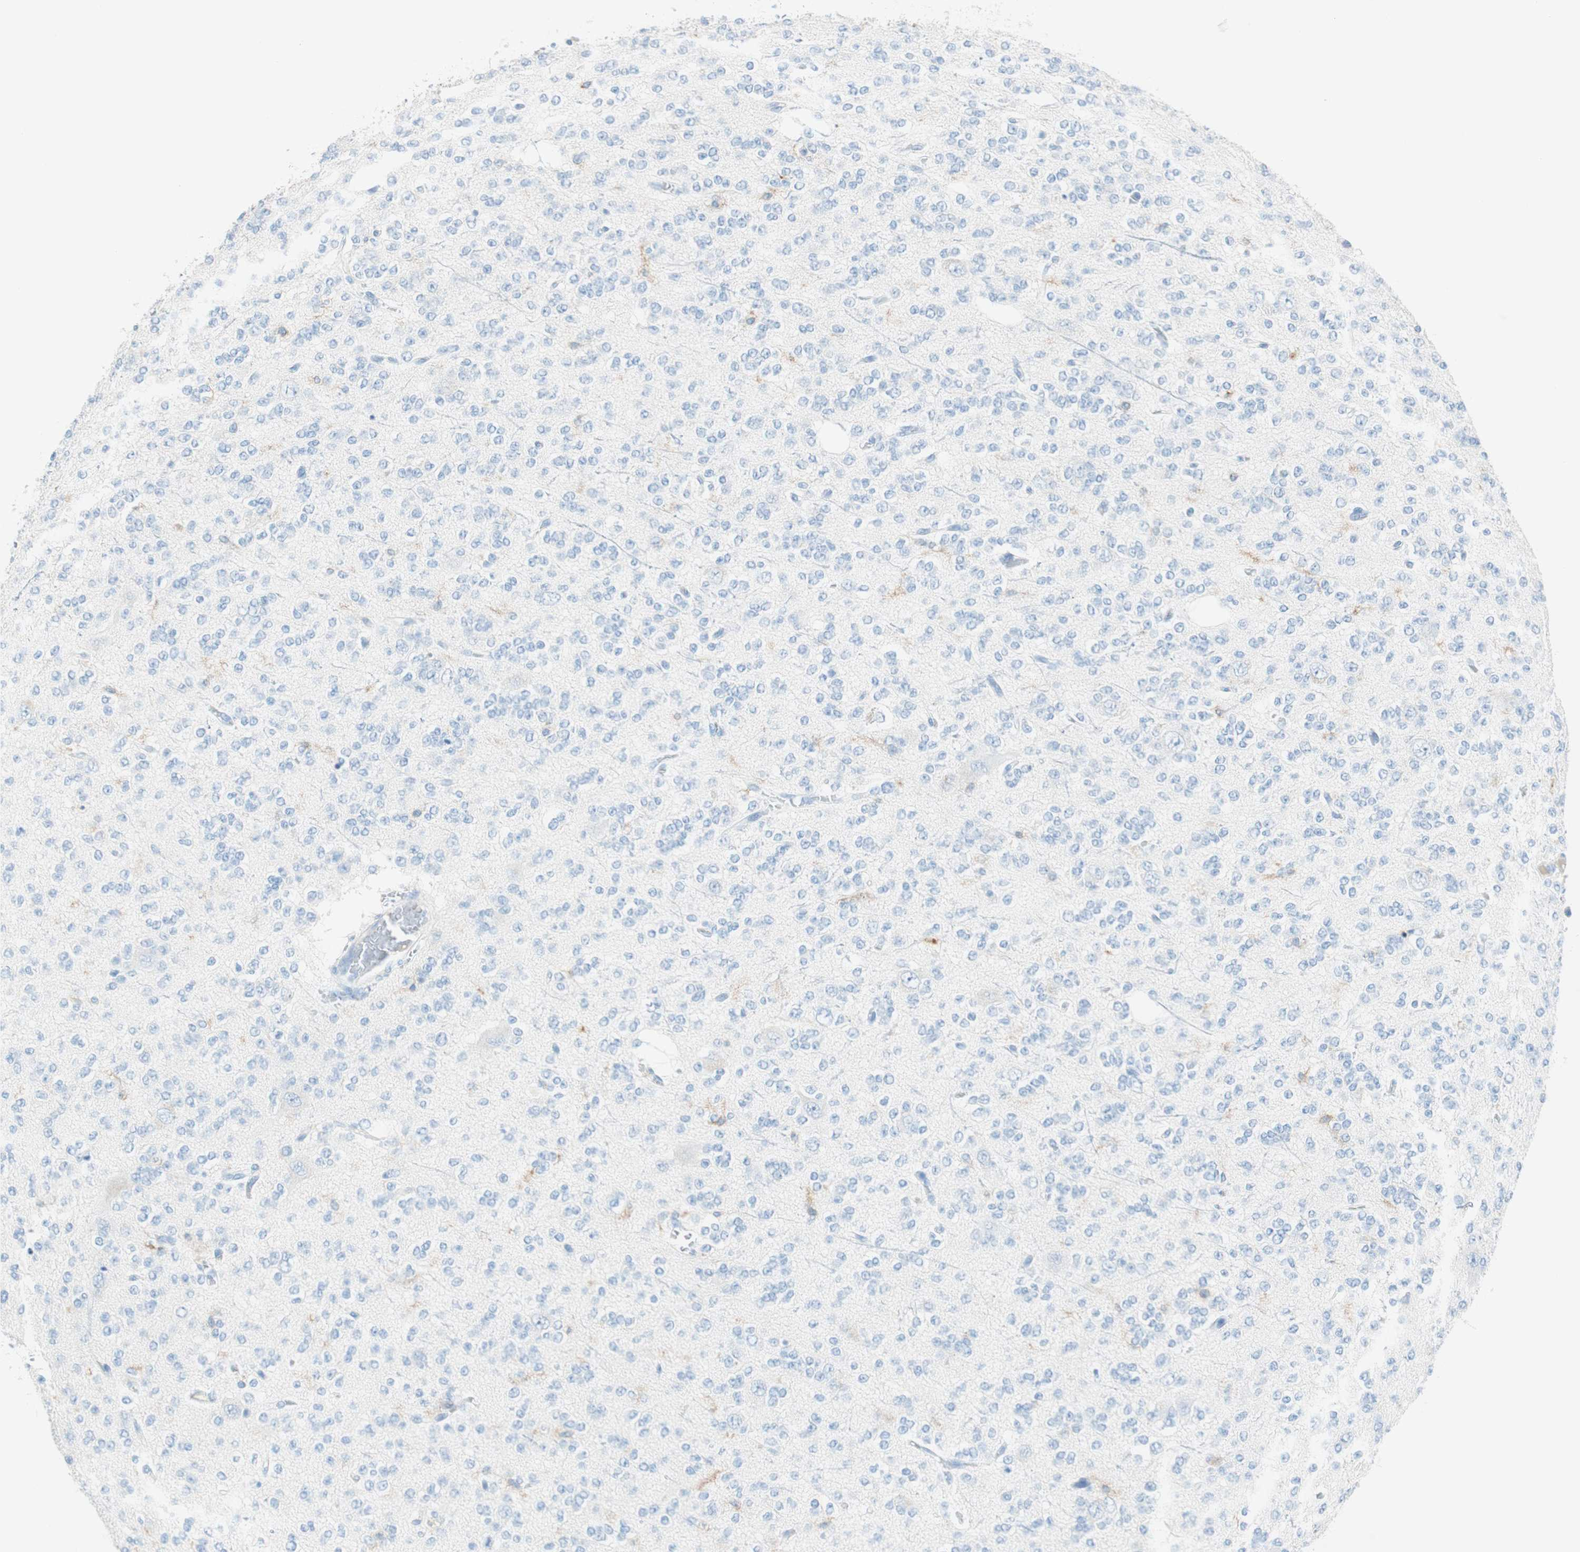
{"staining": {"intensity": "negative", "quantity": "none", "location": "none"}, "tissue": "glioma", "cell_type": "Tumor cells", "image_type": "cancer", "snomed": [{"axis": "morphology", "description": "Glioma, malignant, Low grade"}, {"axis": "topography", "description": "Brain"}], "caption": "This is an immunohistochemistry micrograph of glioma. There is no expression in tumor cells.", "gene": "TNFRSF13C", "patient": {"sex": "male", "age": 38}}